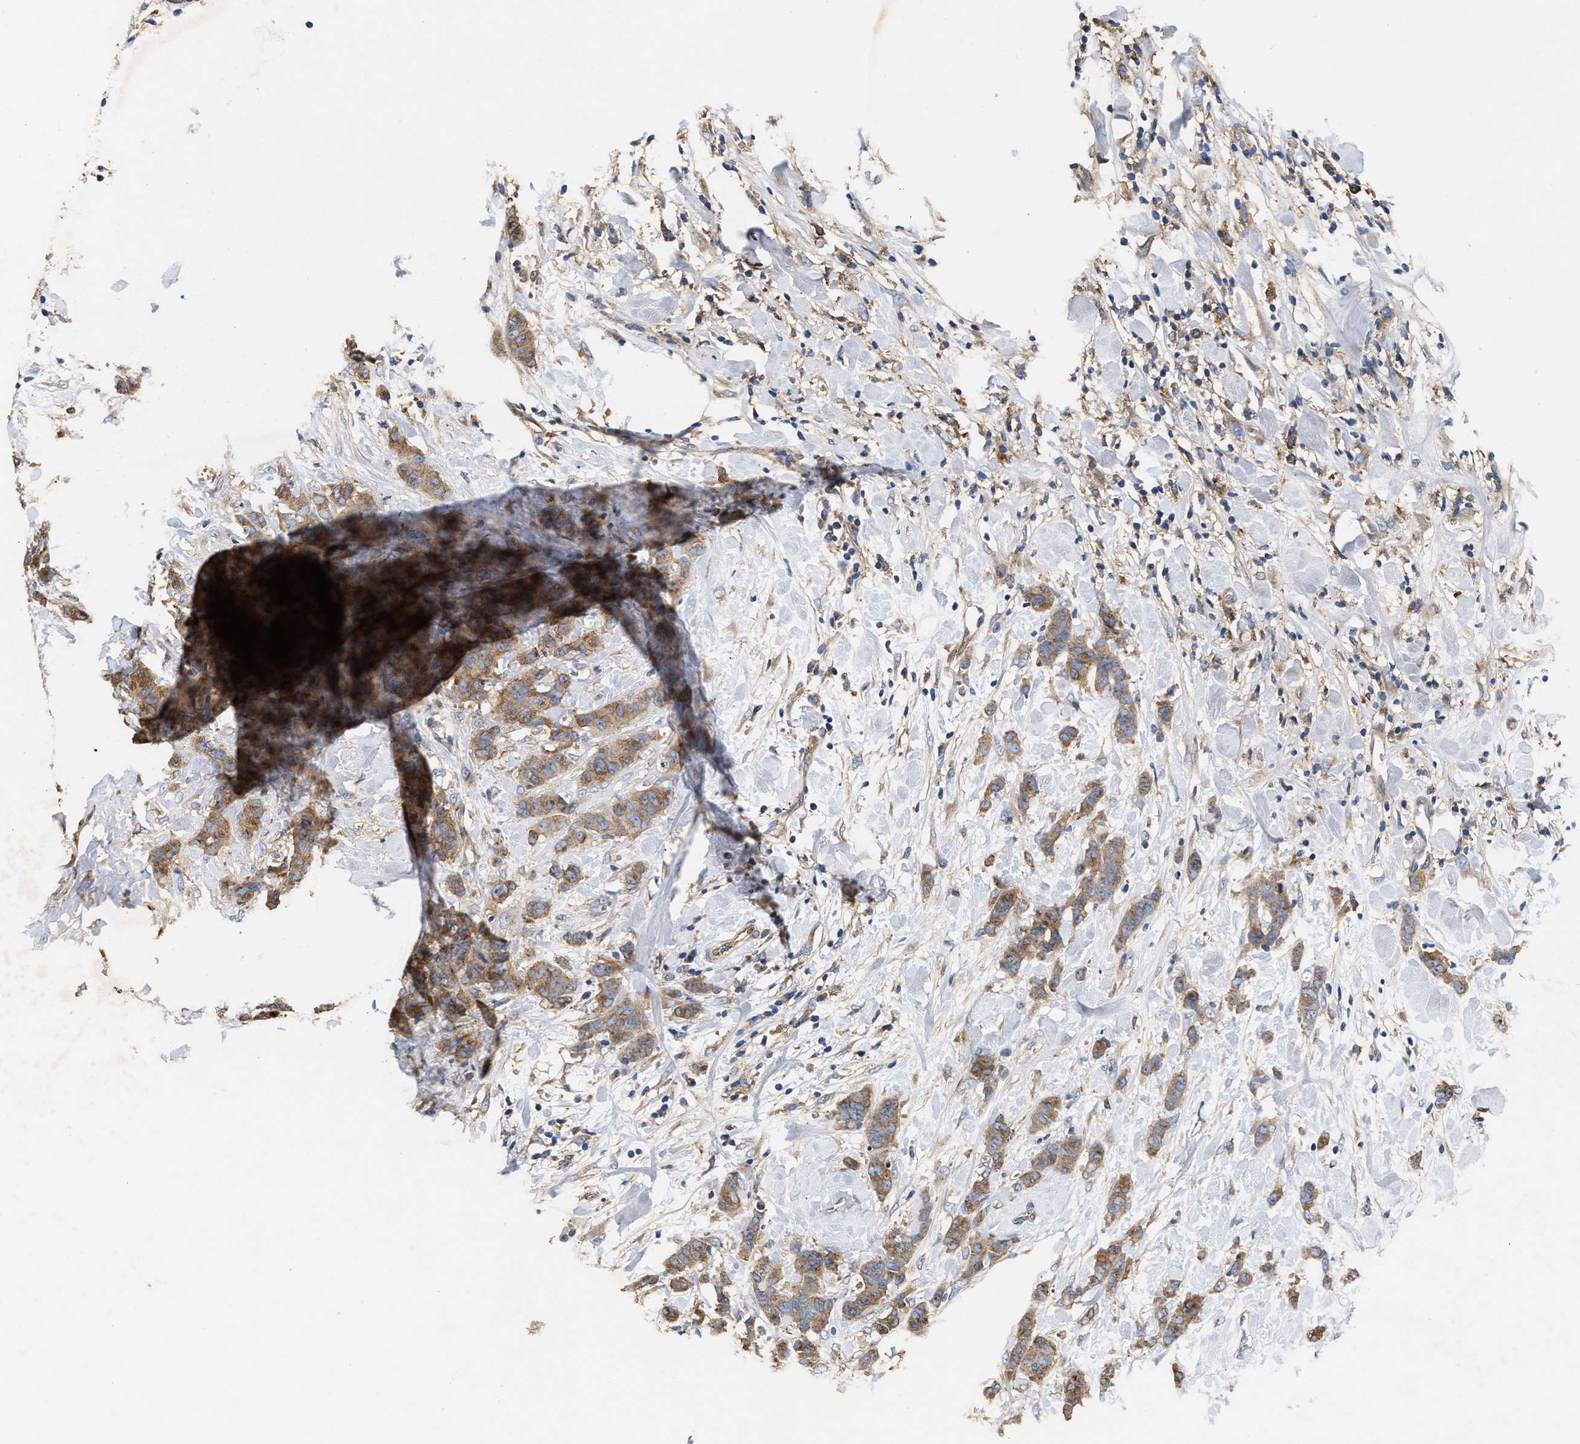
{"staining": {"intensity": "moderate", "quantity": ">75%", "location": "cytoplasmic/membranous"}, "tissue": "breast cancer", "cell_type": "Tumor cells", "image_type": "cancer", "snomed": [{"axis": "morphology", "description": "Normal tissue, NOS"}, {"axis": "morphology", "description": "Duct carcinoma"}, {"axis": "topography", "description": "Breast"}], "caption": "IHC of intraductal carcinoma (breast) exhibits medium levels of moderate cytoplasmic/membranous positivity in about >75% of tumor cells. (DAB IHC with brightfield microscopy, high magnification).", "gene": "KLB", "patient": {"sex": "female", "age": 40}}